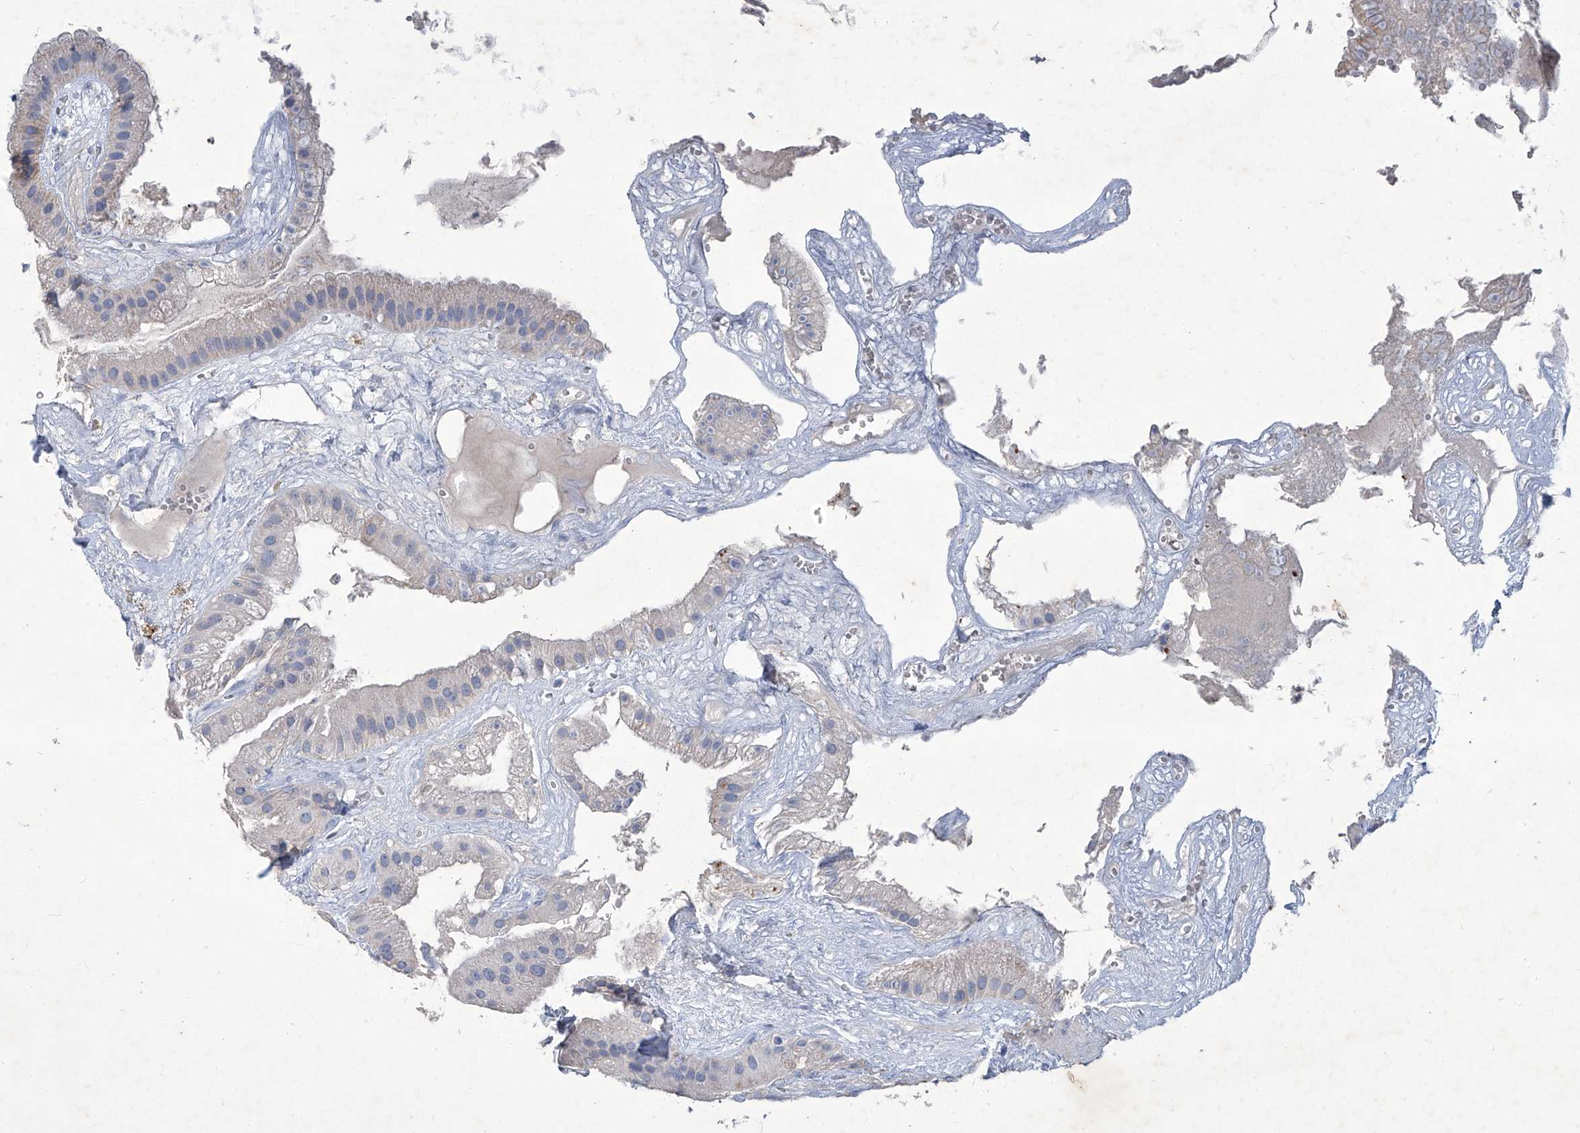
{"staining": {"intensity": "weak", "quantity": "<25%", "location": "cytoplasmic/membranous"}, "tissue": "gallbladder", "cell_type": "Glandular cells", "image_type": "normal", "snomed": [{"axis": "morphology", "description": "Normal tissue, NOS"}, {"axis": "topography", "description": "Gallbladder"}], "caption": "An image of gallbladder stained for a protein displays no brown staining in glandular cells. Brightfield microscopy of immunohistochemistry stained with DAB (3,3'-diaminobenzidine) (brown) and hematoxylin (blue), captured at high magnification.", "gene": "MTARC1", "patient": {"sex": "male", "age": 55}}